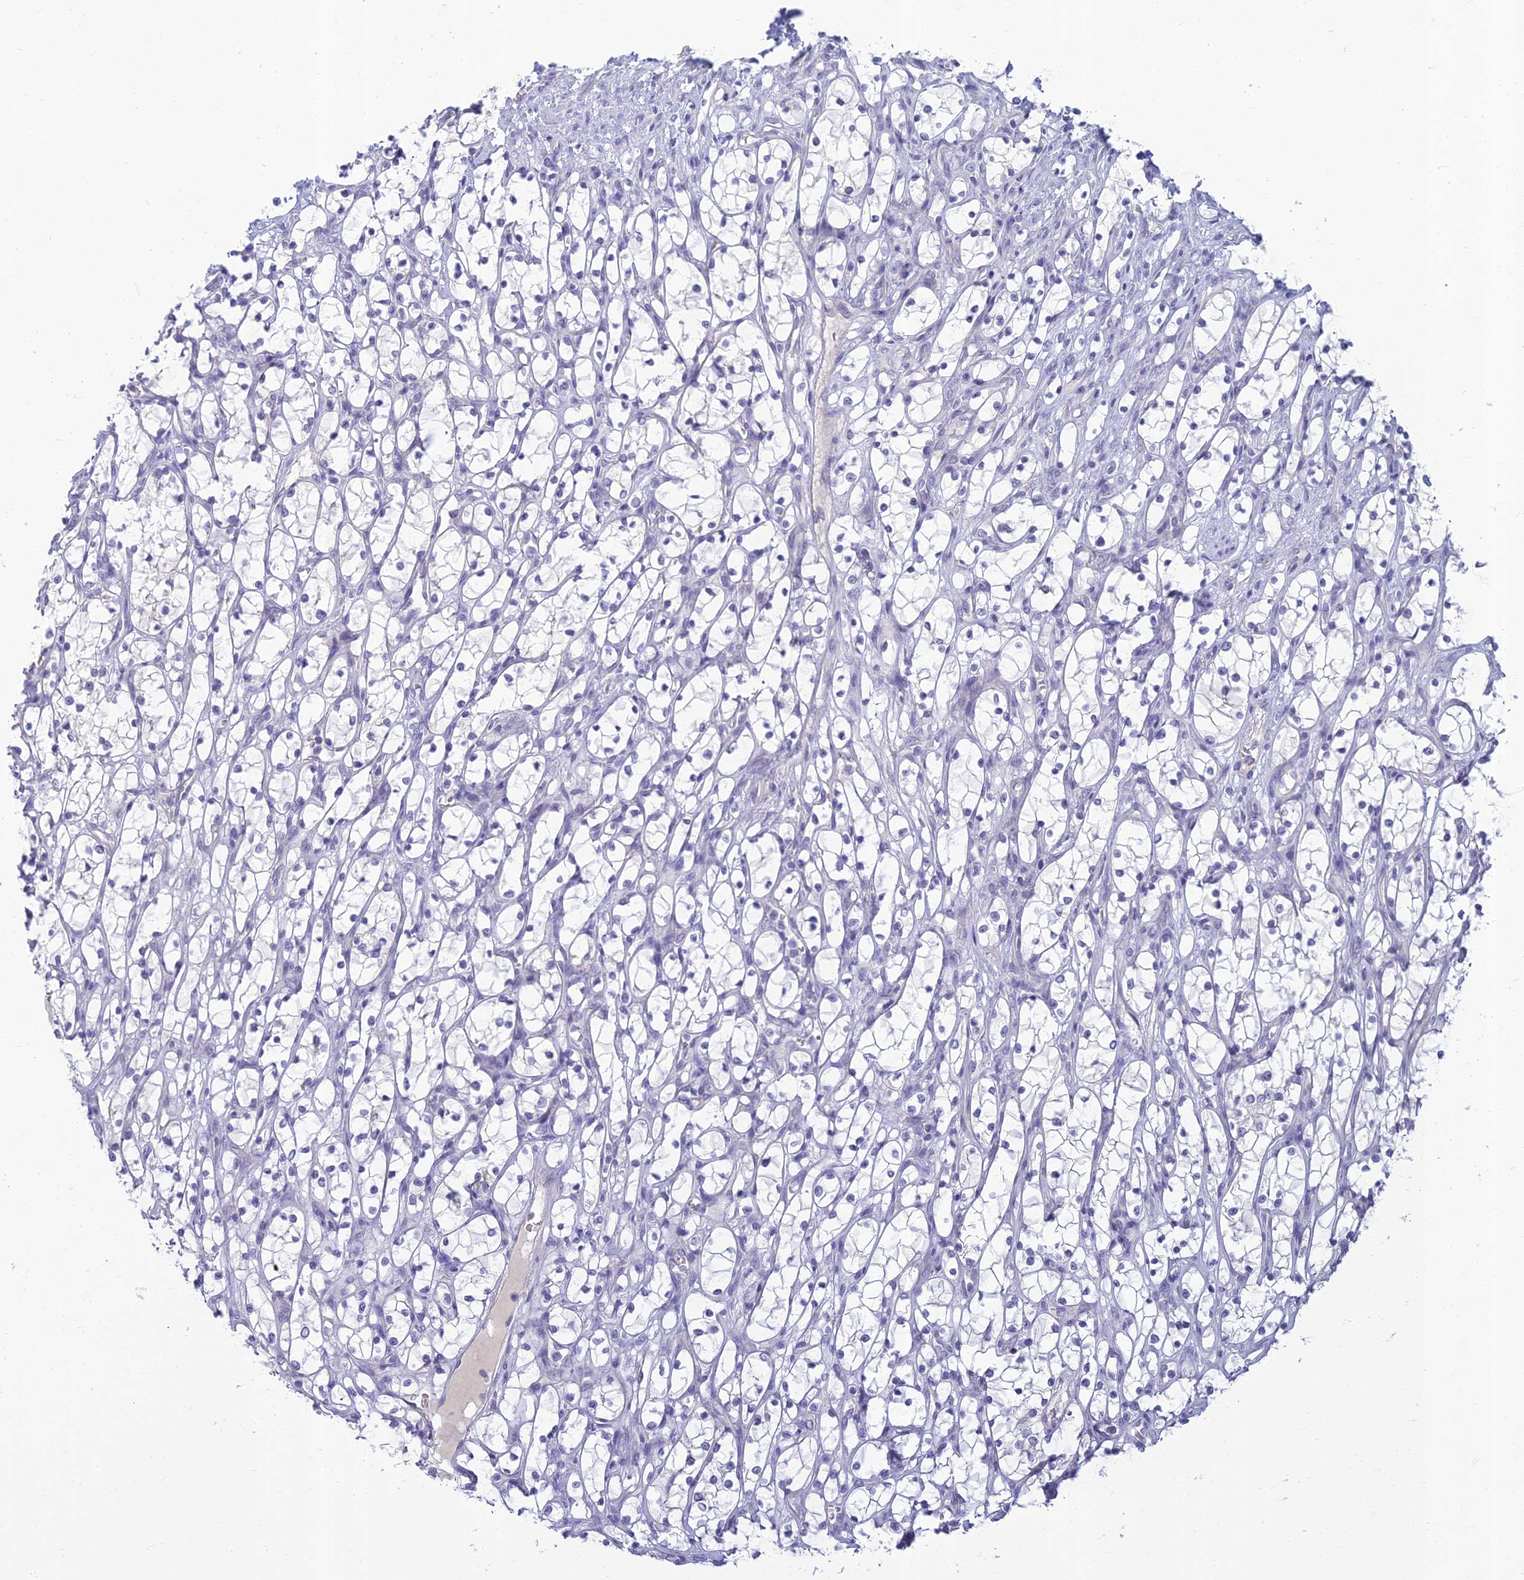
{"staining": {"intensity": "negative", "quantity": "none", "location": "none"}, "tissue": "renal cancer", "cell_type": "Tumor cells", "image_type": "cancer", "snomed": [{"axis": "morphology", "description": "Adenocarcinoma, NOS"}, {"axis": "topography", "description": "Kidney"}], "caption": "Photomicrograph shows no protein positivity in tumor cells of adenocarcinoma (renal) tissue. Brightfield microscopy of immunohistochemistry (IHC) stained with DAB (brown) and hematoxylin (blue), captured at high magnification.", "gene": "SLC25A41", "patient": {"sex": "female", "age": 69}}